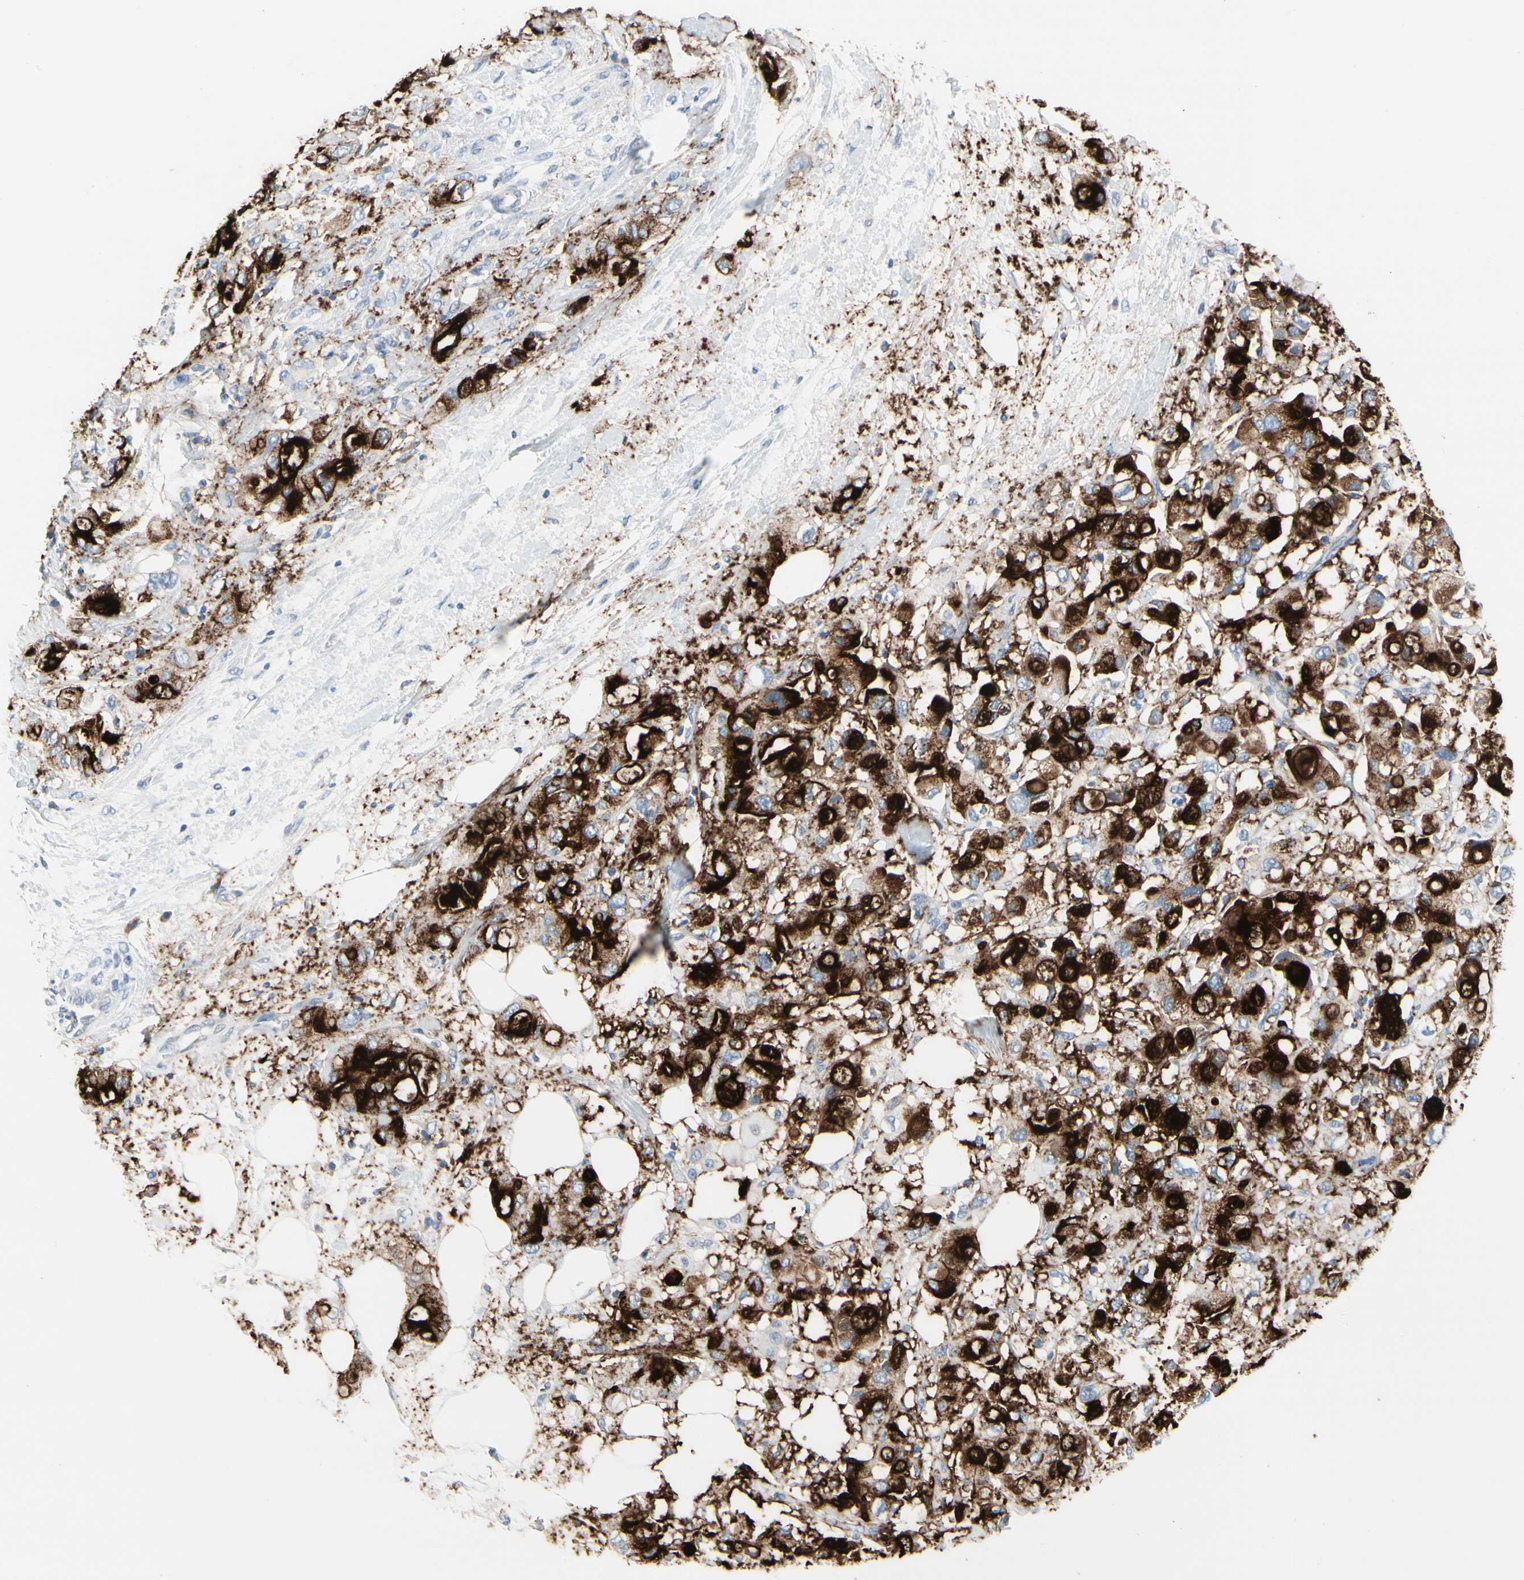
{"staining": {"intensity": "strong", "quantity": ">75%", "location": "cytoplasmic/membranous"}, "tissue": "pancreatic cancer", "cell_type": "Tumor cells", "image_type": "cancer", "snomed": [{"axis": "morphology", "description": "Adenocarcinoma, NOS"}, {"axis": "topography", "description": "Pancreas"}], "caption": "Immunohistochemistry micrograph of adenocarcinoma (pancreatic) stained for a protein (brown), which reveals high levels of strong cytoplasmic/membranous staining in approximately >75% of tumor cells.", "gene": "MUC5B", "patient": {"sex": "female", "age": 56}}